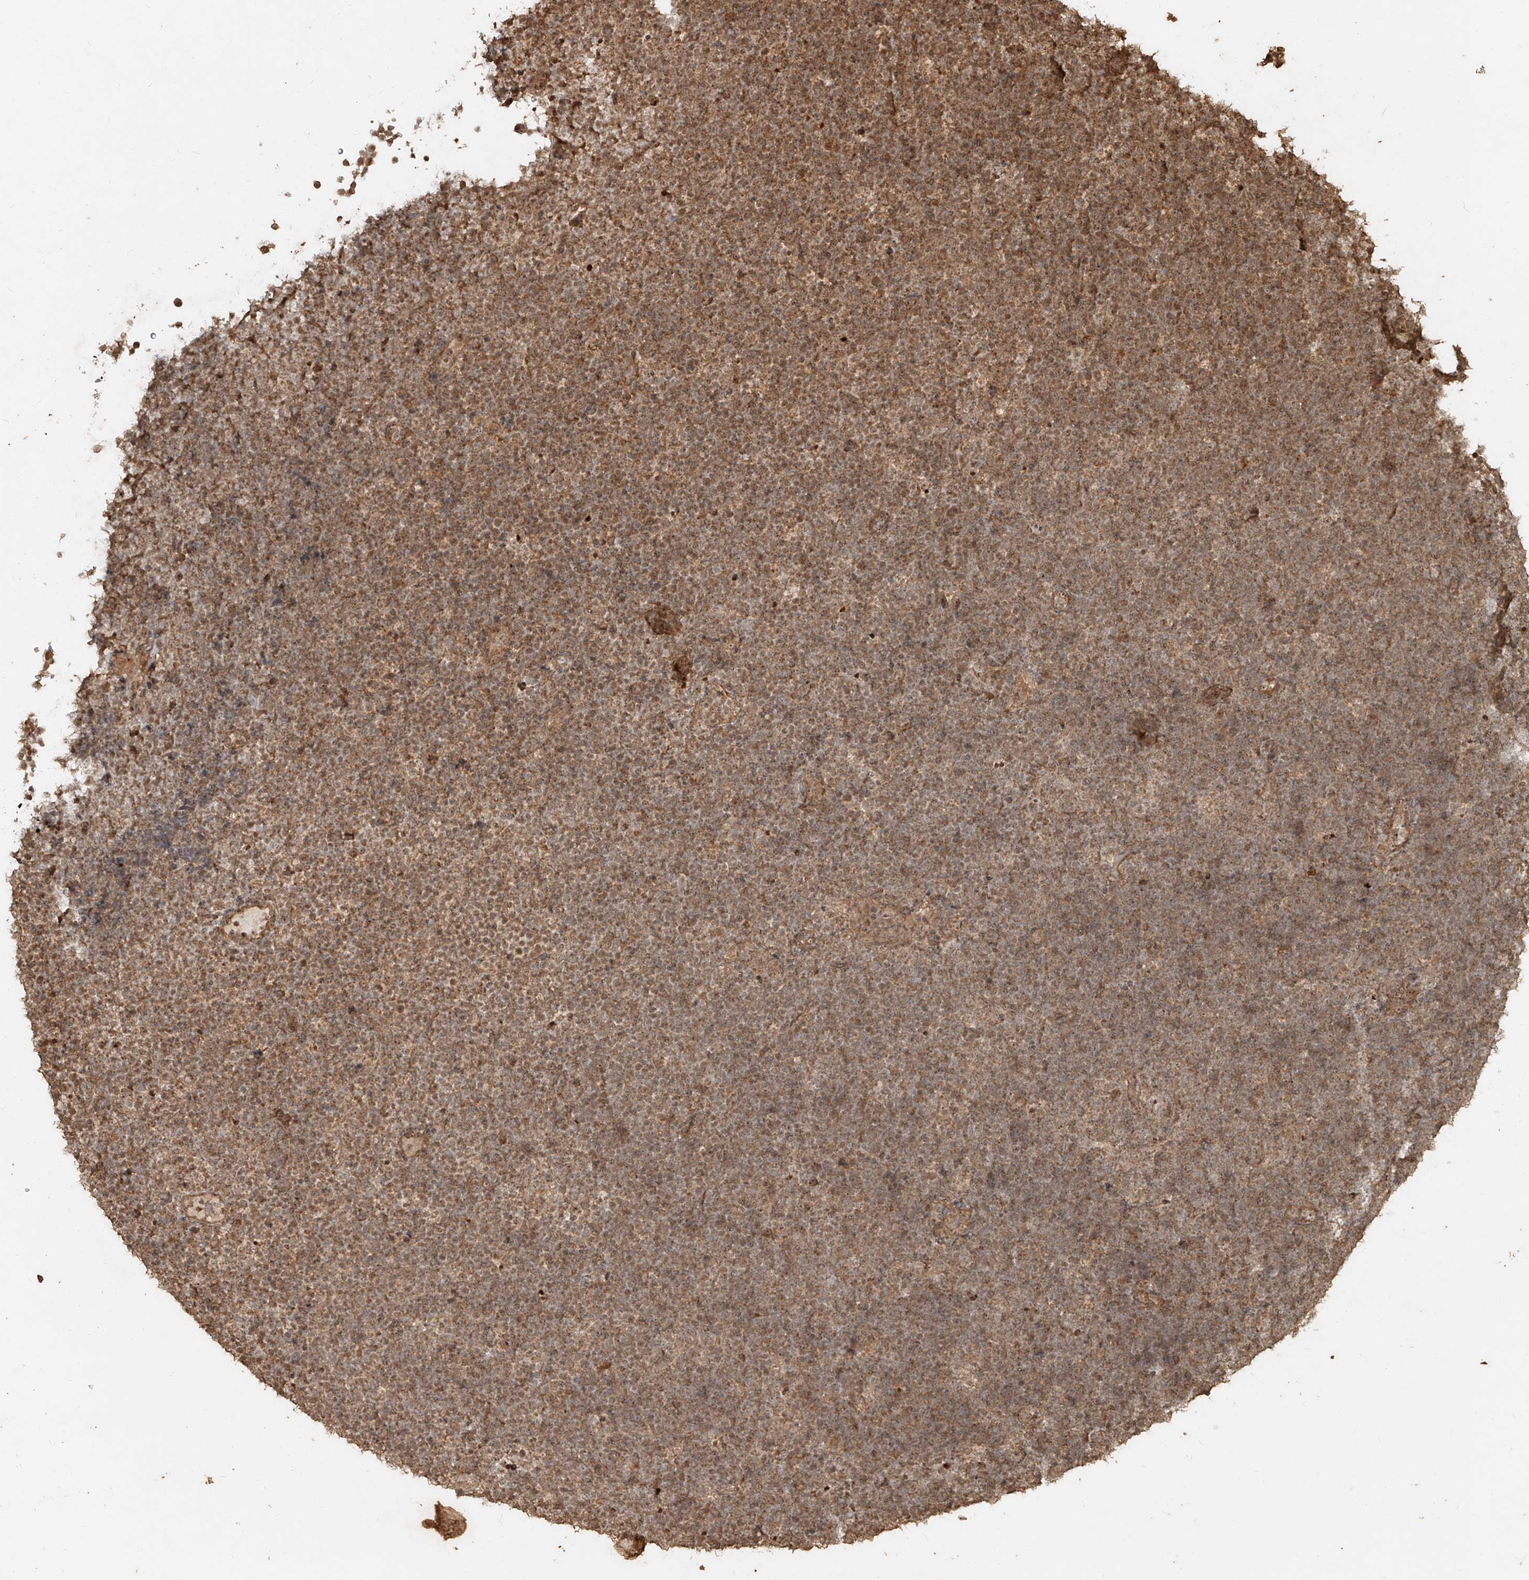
{"staining": {"intensity": "moderate", "quantity": ">75%", "location": "cytoplasmic/membranous,nuclear"}, "tissue": "lymphoma", "cell_type": "Tumor cells", "image_type": "cancer", "snomed": [{"axis": "morphology", "description": "Malignant lymphoma, non-Hodgkin's type, High grade"}, {"axis": "topography", "description": "Lymph node"}], "caption": "A micrograph of lymphoma stained for a protein shows moderate cytoplasmic/membranous and nuclear brown staining in tumor cells. (DAB (3,3'-diaminobenzidine) IHC, brown staining for protein, blue staining for nuclei).", "gene": "ZNF660", "patient": {"sex": "male", "age": 13}}